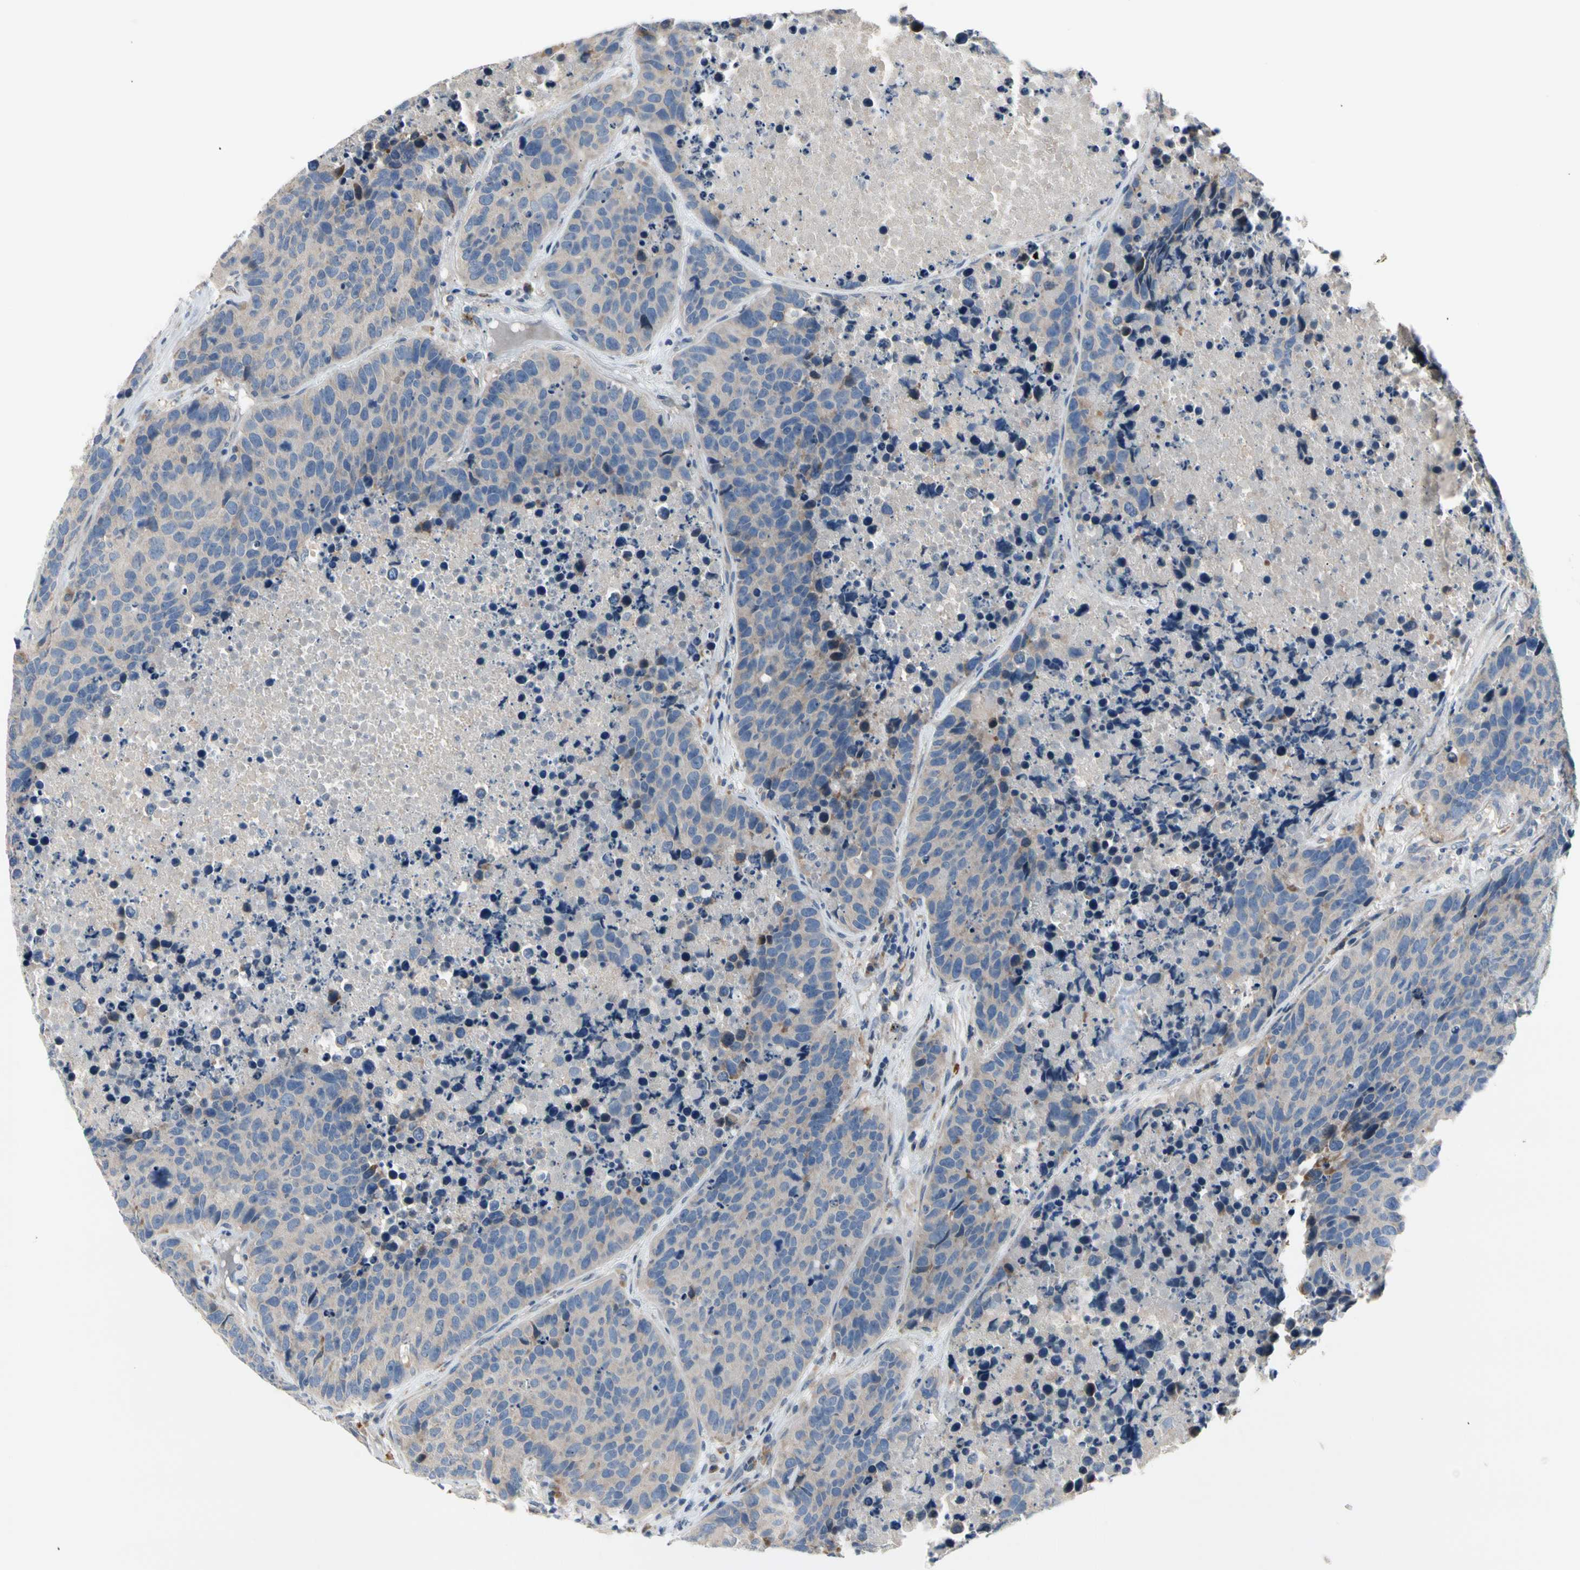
{"staining": {"intensity": "weak", "quantity": "<25%", "location": "cytoplasmic/membranous"}, "tissue": "carcinoid", "cell_type": "Tumor cells", "image_type": "cancer", "snomed": [{"axis": "morphology", "description": "Carcinoid, malignant, NOS"}, {"axis": "topography", "description": "Lung"}], "caption": "Photomicrograph shows no significant protein expression in tumor cells of carcinoid.", "gene": "NFASC", "patient": {"sex": "male", "age": 60}}